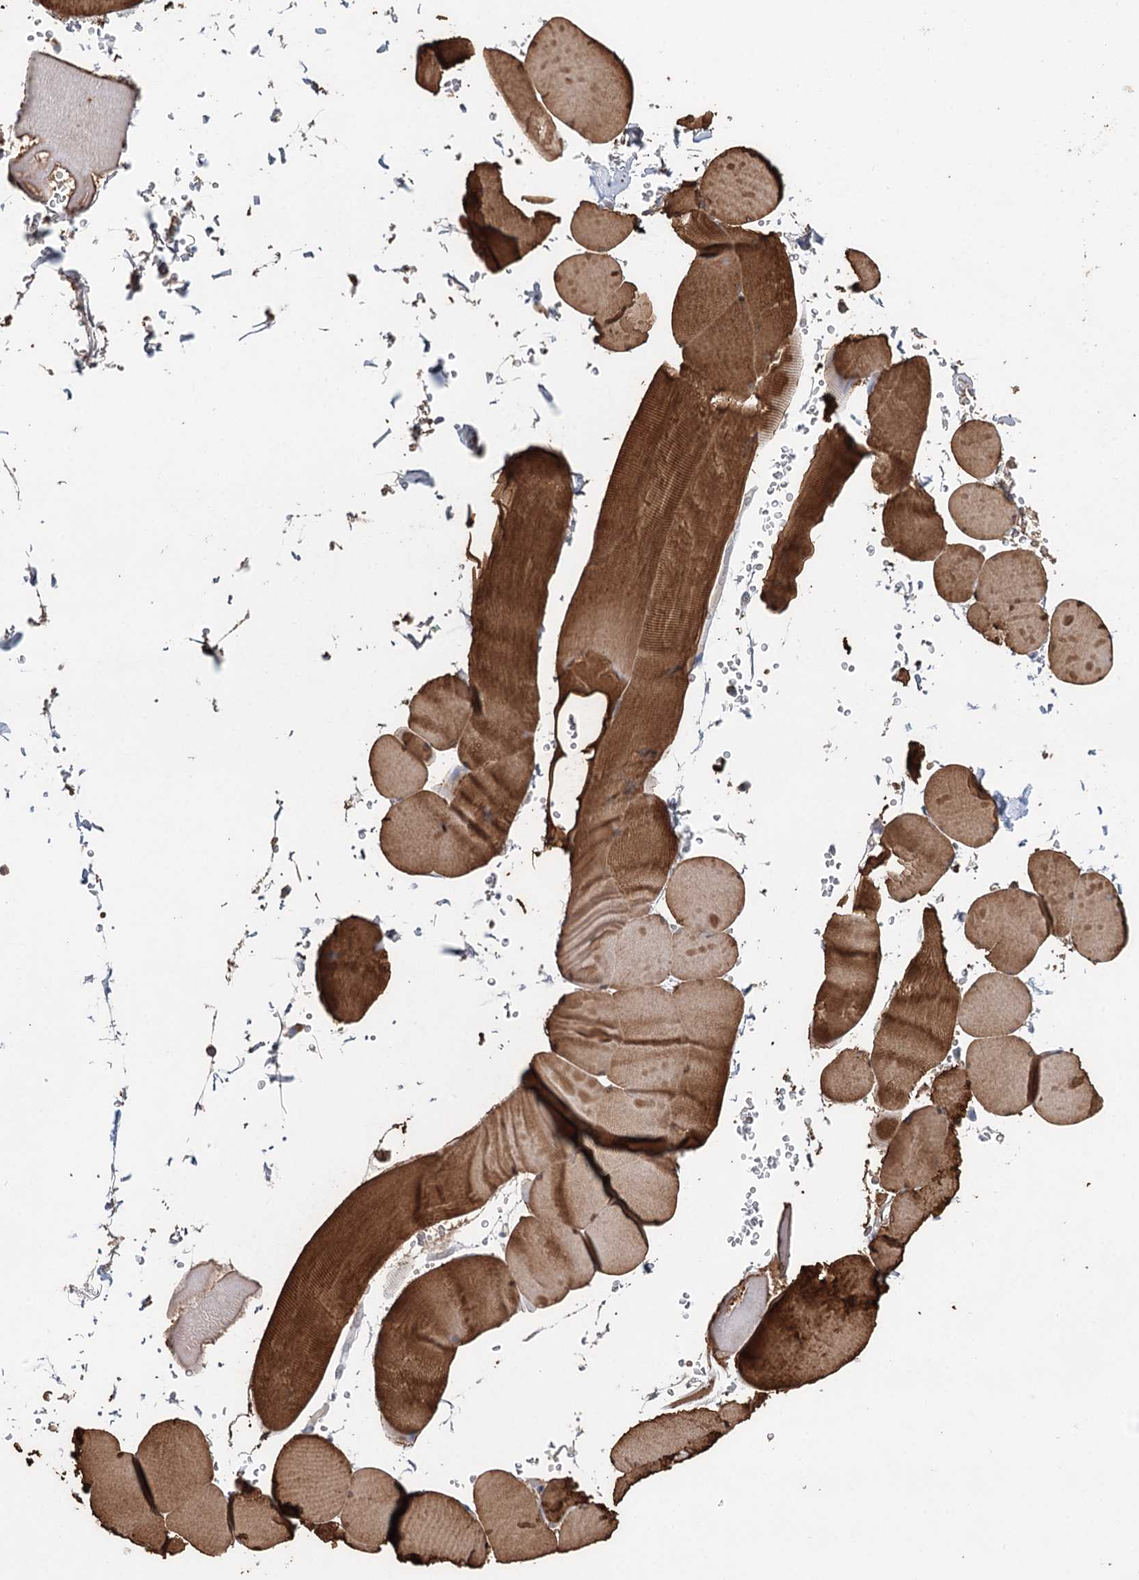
{"staining": {"intensity": "strong", "quantity": ">75%", "location": "cytoplasmic/membranous"}, "tissue": "skeletal muscle", "cell_type": "Myocytes", "image_type": "normal", "snomed": [{"axis": "morphology", "description": "Normal tissue, NOS"}, {"axis": "topography", "description": "Skeletal muscle"}, {"axis": "topography", "description": "Head-Neck"}], "caption": "This is a histology image of IHC staining of unremarkable skeletal muscle, which shows strong expression in the cytoplasmic/membranous of myocytes.", "gene": "MYL6B", "patient": {"sex": "male", "age": 66}}